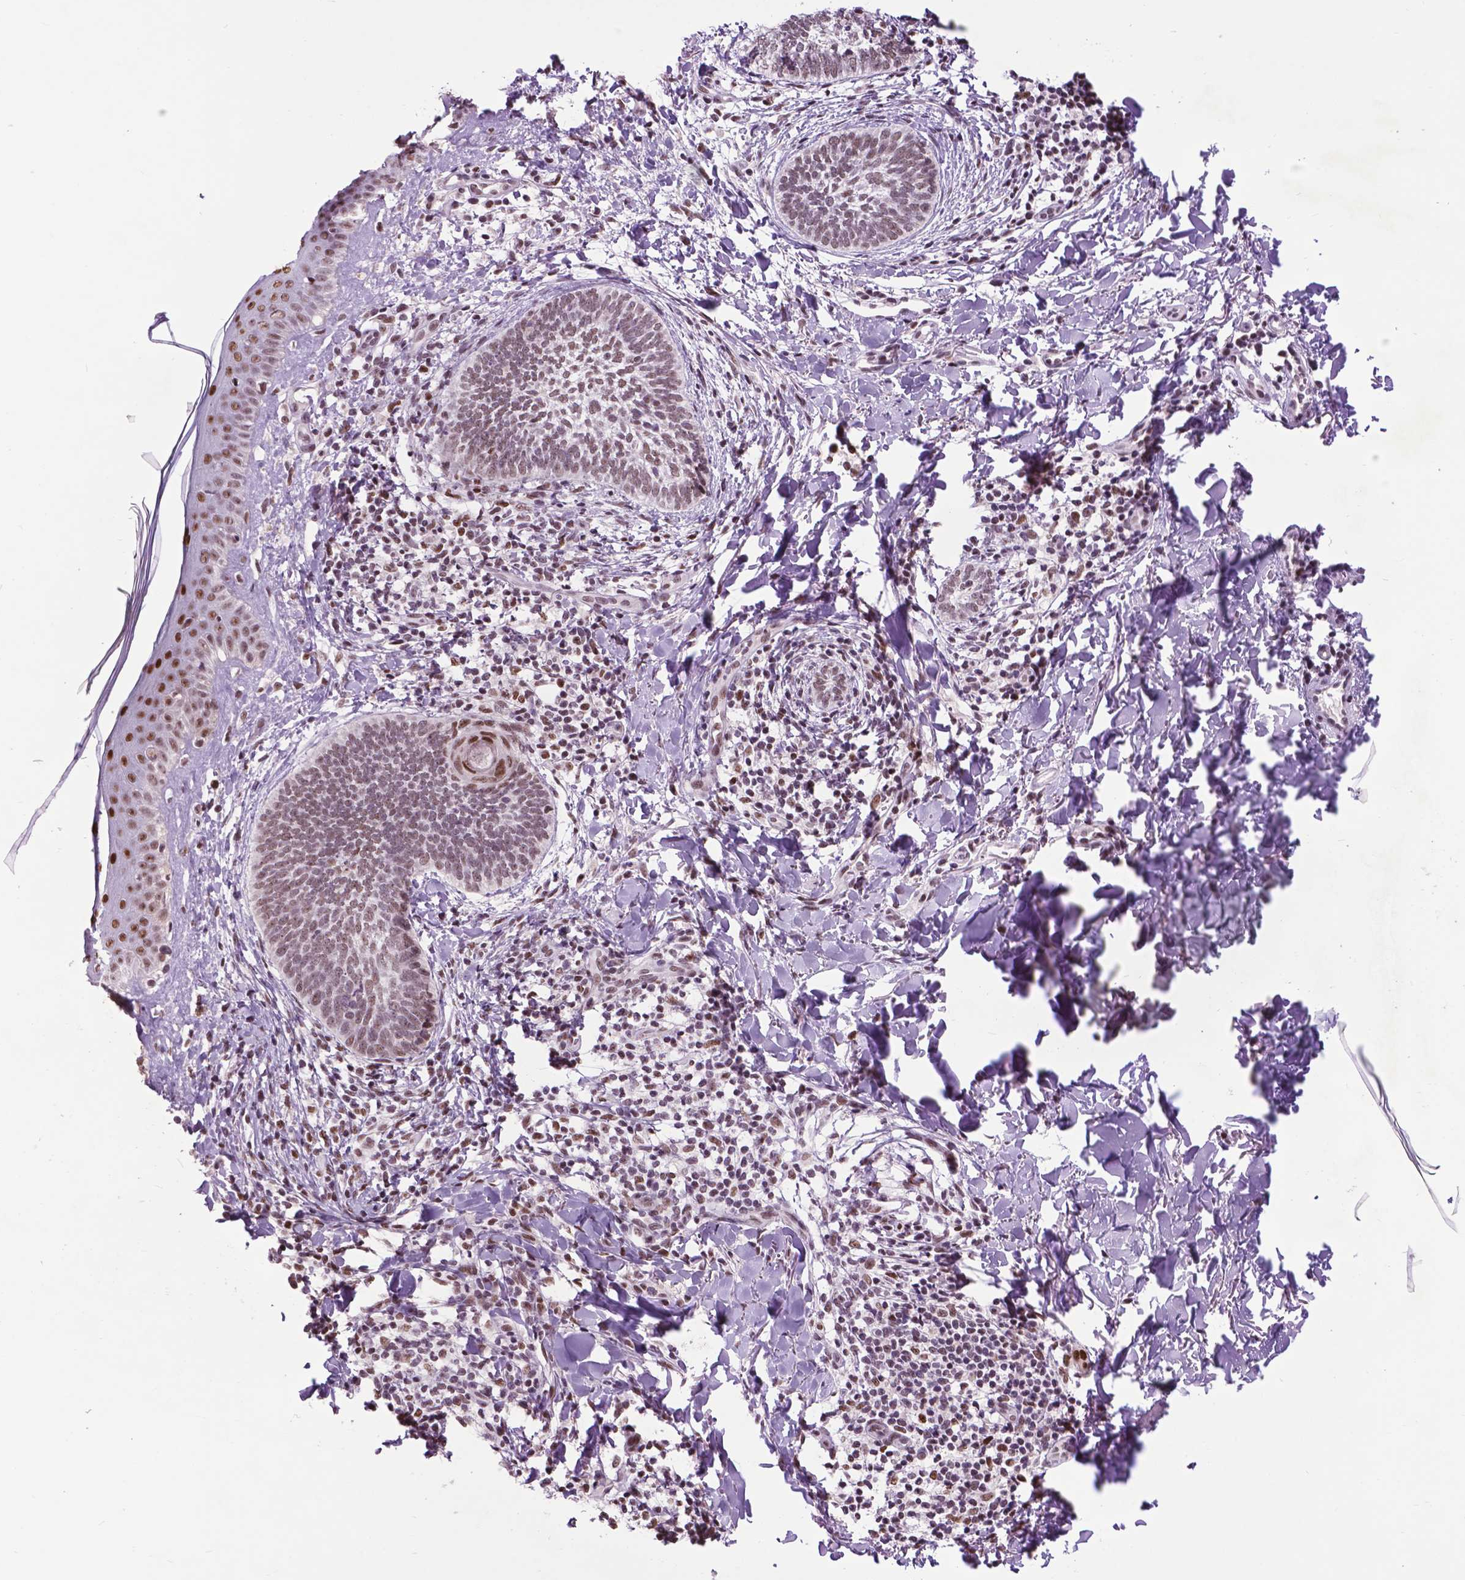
{"staining": {"intensity": "weak", "quantity": ">75%", "location": "nuclear"}, "tissue": "skin cancer", "cell_type": "Tumor cells", "image_type": "cancer", "snomed": [{"axis": "morphology", "description": "Normal tissue, NOS"}, {"axis": "morphology", "description": "Basal cell carcinoma"}, {"axis": "topography", "description": "Skin"}], "caption": "Brown immunohistochemical staining in human basal cell carcinoma (skin) displays weak nuclear expression in approximately >75% of tumor cells.", "gene": "EAF1", "patient": {"sex": "male", "age": 46}}